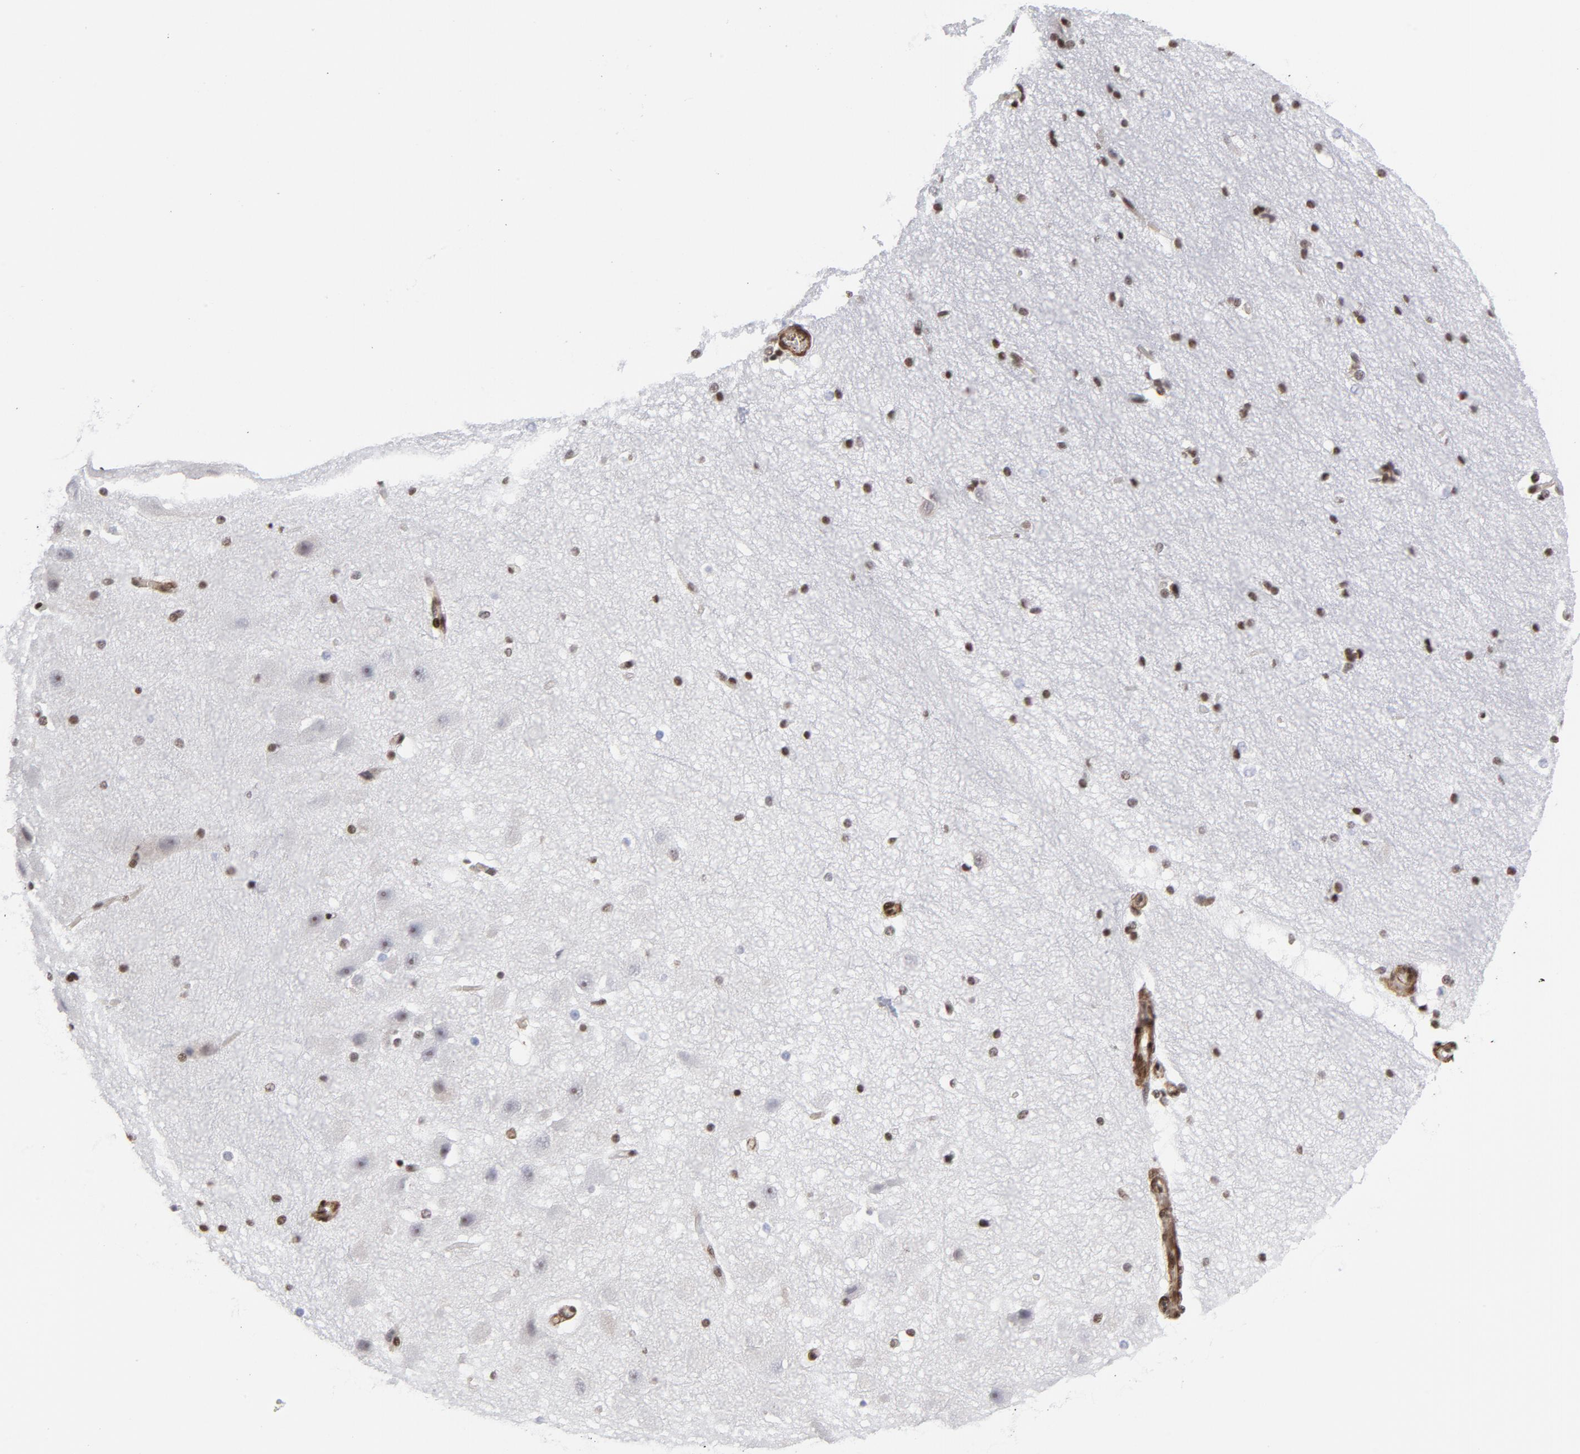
{"staining": {"intensity": "strong", "quantity": "25%-75%", "location": "nuclear"}, "tissue": "hippocampus", "cell_type": "Glial cells", "image_type": "normal", "snomed": [{"axis": "morphology", "description": "Normal tissue, NOS"}, {"axis": "topography", "description": "Hippocampus"}], "caption": "This image displays unremarkable hippocampus stained with IHC to label a protein in brown. The nuclear of glial cells show strong positivity for the protein. Nuclei are counter-stained blue.", "gene": "CTCF", "patient": {"sex": "female", "age": 19}}